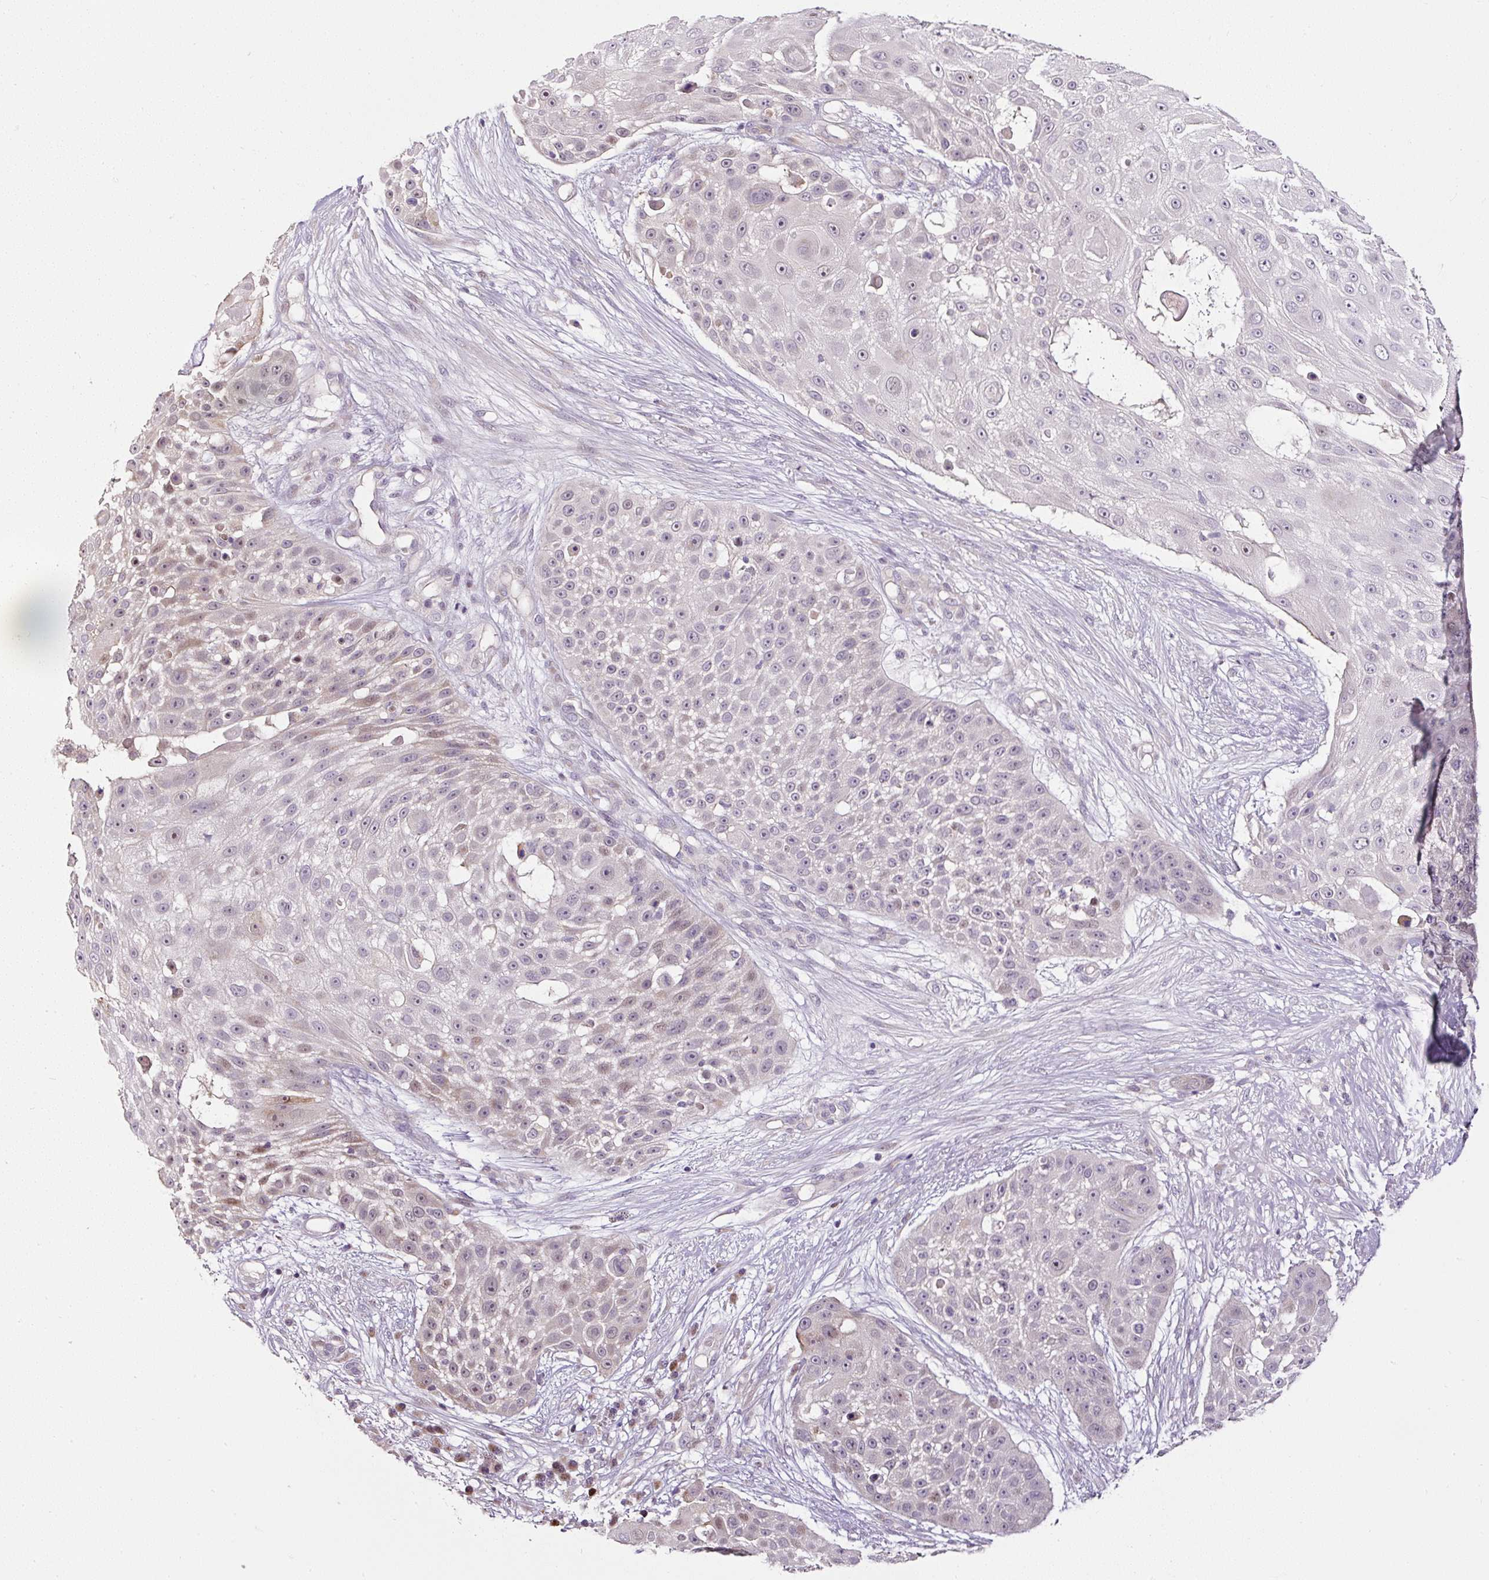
{"staining": {"intensity": "negative", "quantity": "none", "location": "none"}, "tissue": "skin cancer", "cell_type": "Tumor cells", "image_type": "cancer", "snomed": [{"axis": "morphology", "description": "Squamous cell carcinoma, NOS"}, {"axis": "topography", "description": "Skin"}], "caption": "The photomicrograph demonstrates no significant positivity in tumor cells of skin cancer (squamous cell carcinoma).", "gene": "HPS4", "patient": {"sex": "female", "age": 86}}